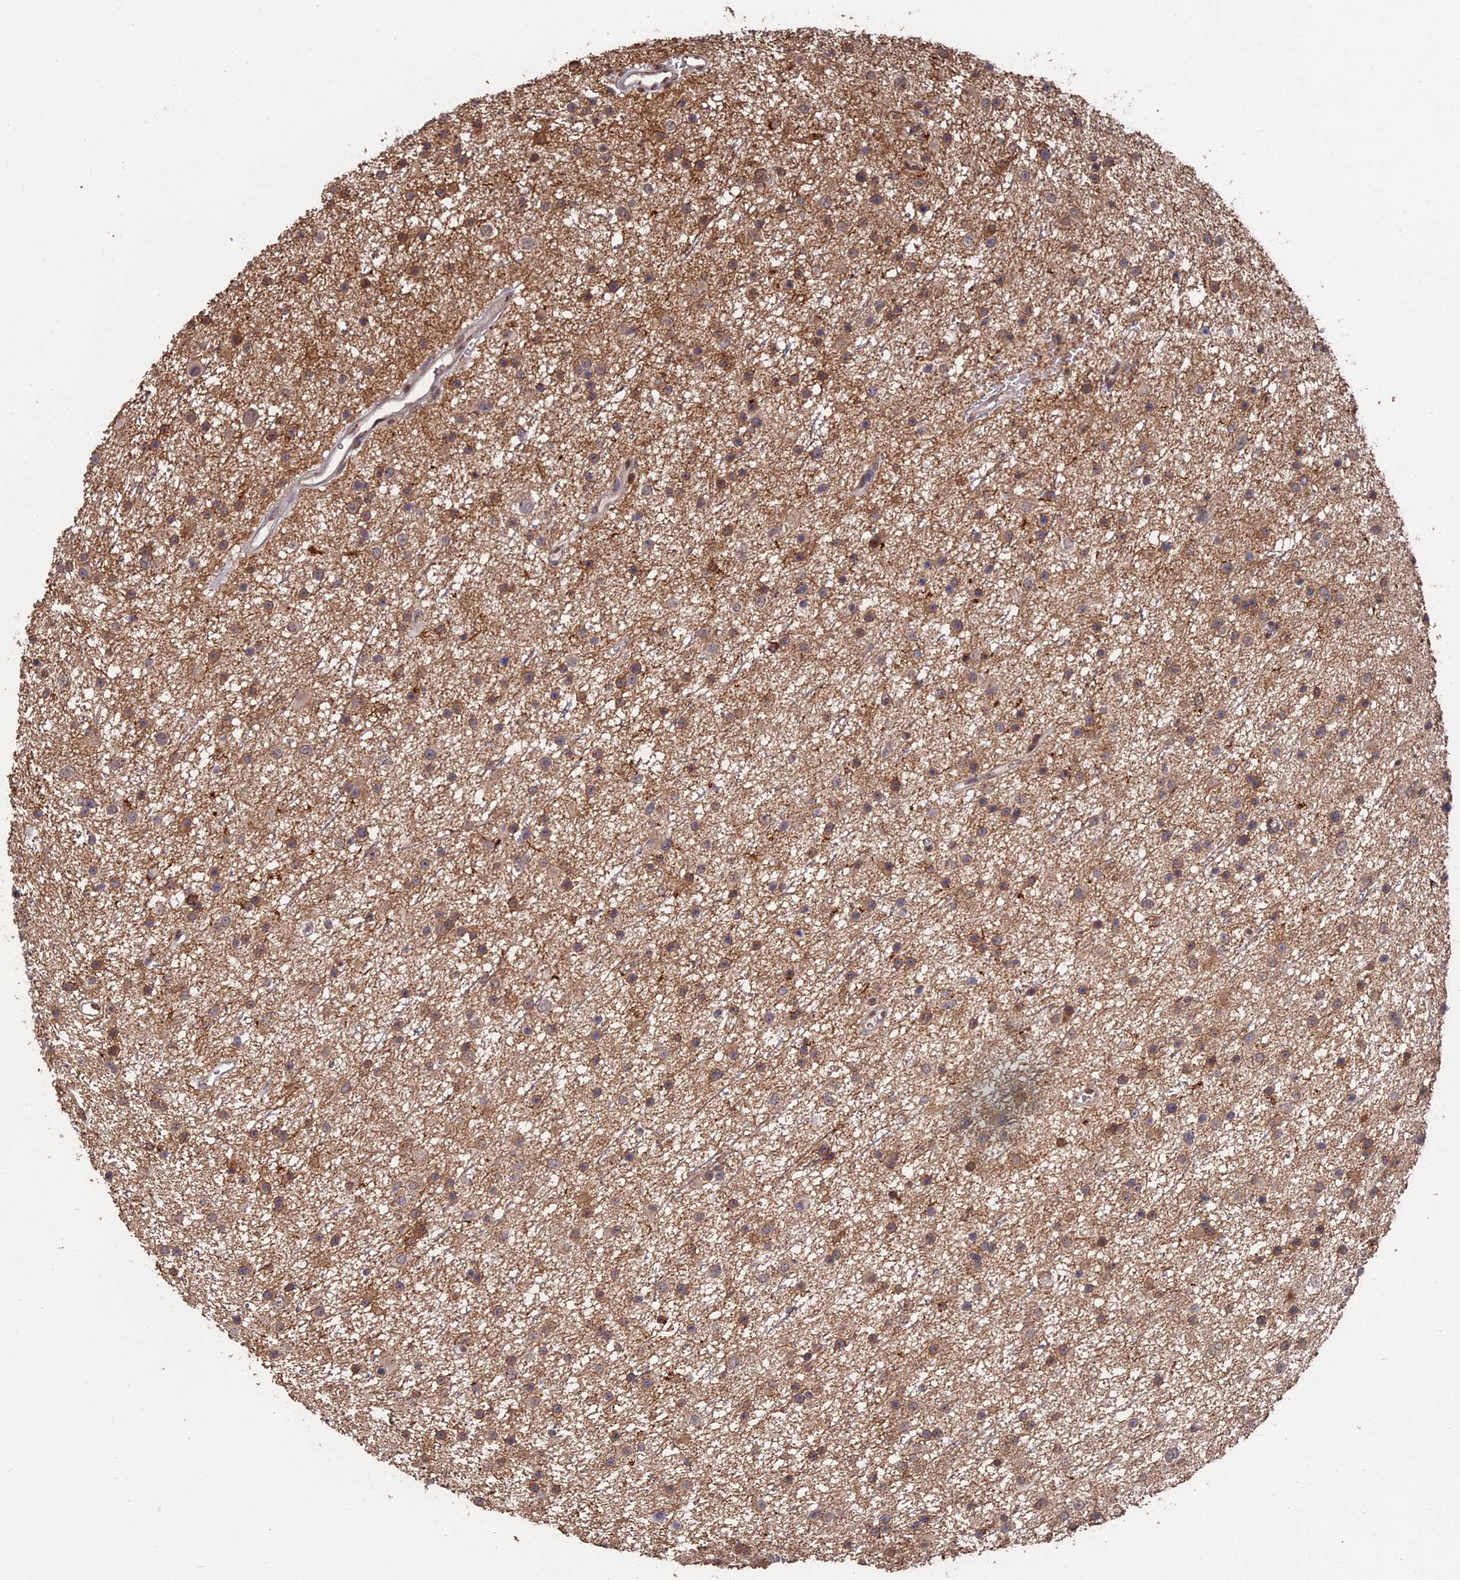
{"staining": {"intensity": "moderate", "quantity": ">75%", "location": "cytoplasmic/membranous"}, "tissue": "glioma", "cell_type": "Tumor cells", "image_type": "cancer", "snomed": [{"axis": "morphology", "description": "Glioma, malignant, Low grade"}, {"axis": "topography", "description": "Cerebral cortex"}], "caption": "Protein staining of glioma tissue shows moderate cytoplasmic/membranous staining in approximately >75% of tumor cells.", "gene": "MYBL2", "patient": {"sex": "female", "age": 39}}